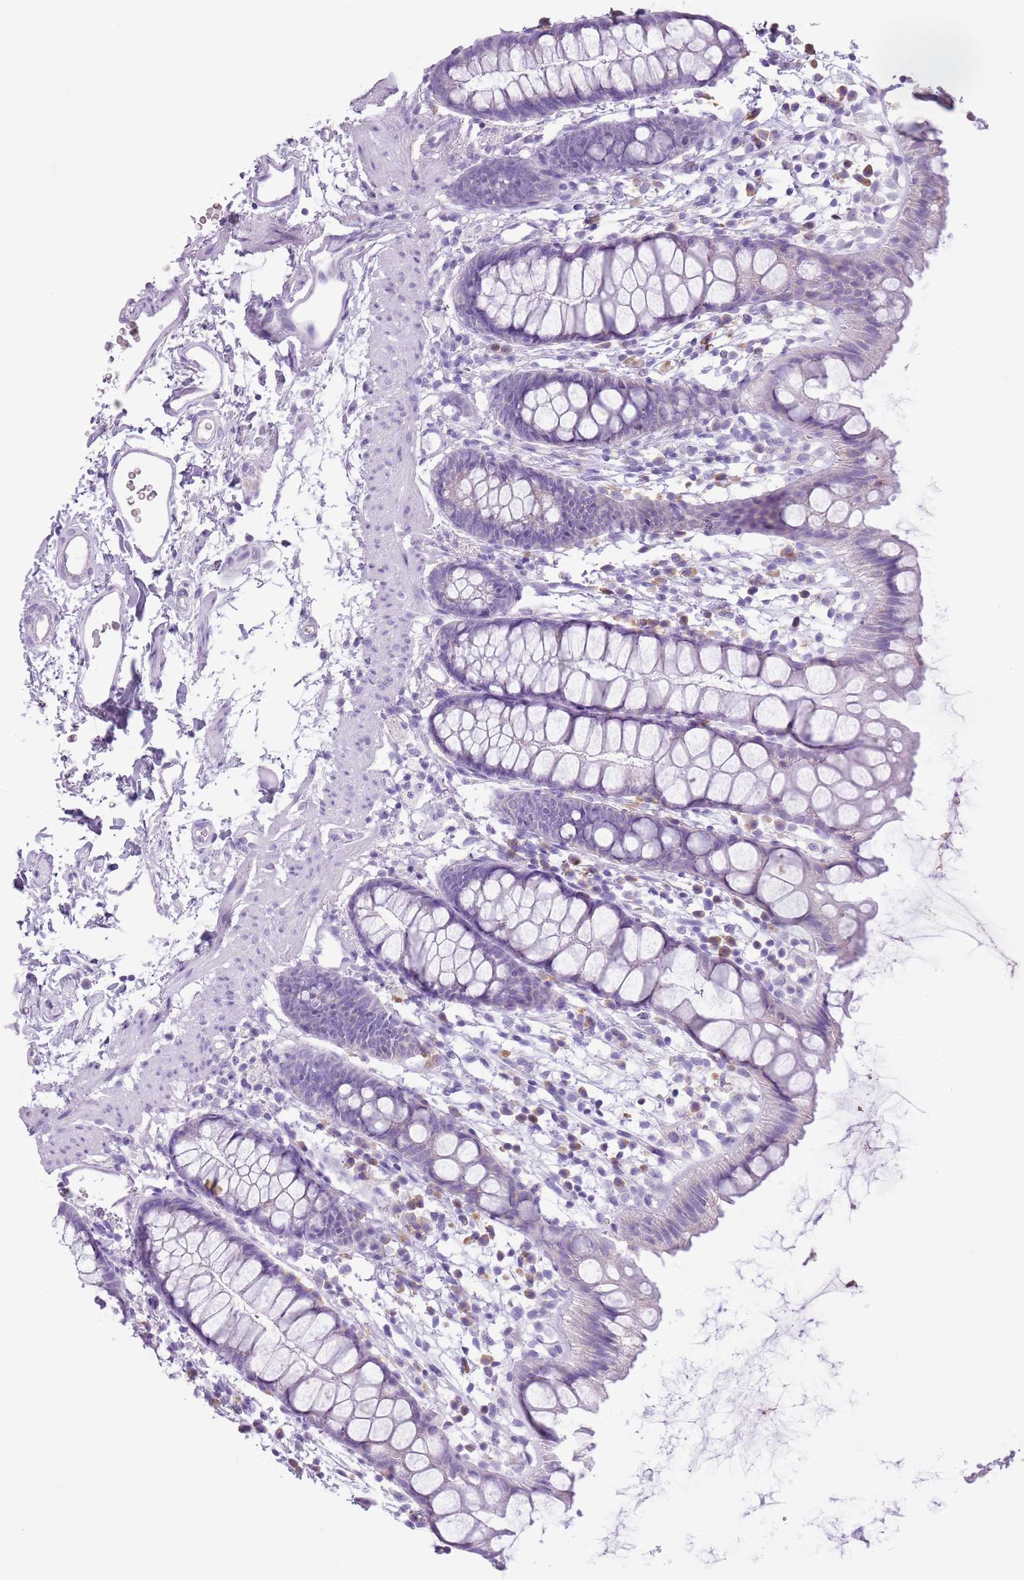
{"staining": {"intensity": "weak", "quantity": "25%-75%", "location": "cytoplasmic/membranous"}, "tissue": "rectum", "cell_type": "Glandular cells", "image_type": "normal", "snomed": [{"axis": "morphology", "description": "Normal tissue, NOS"}, {"axis": "topography", "description": "Rectum"}], "caption": "Protein staining by immunohistochemistry displays weak cytoplasmic/membranous staining in approximately 25%-75% of glandular cells in normal rectum.", "gene": "HYOU1", "patient": {"sex": "female", "age": 65}}